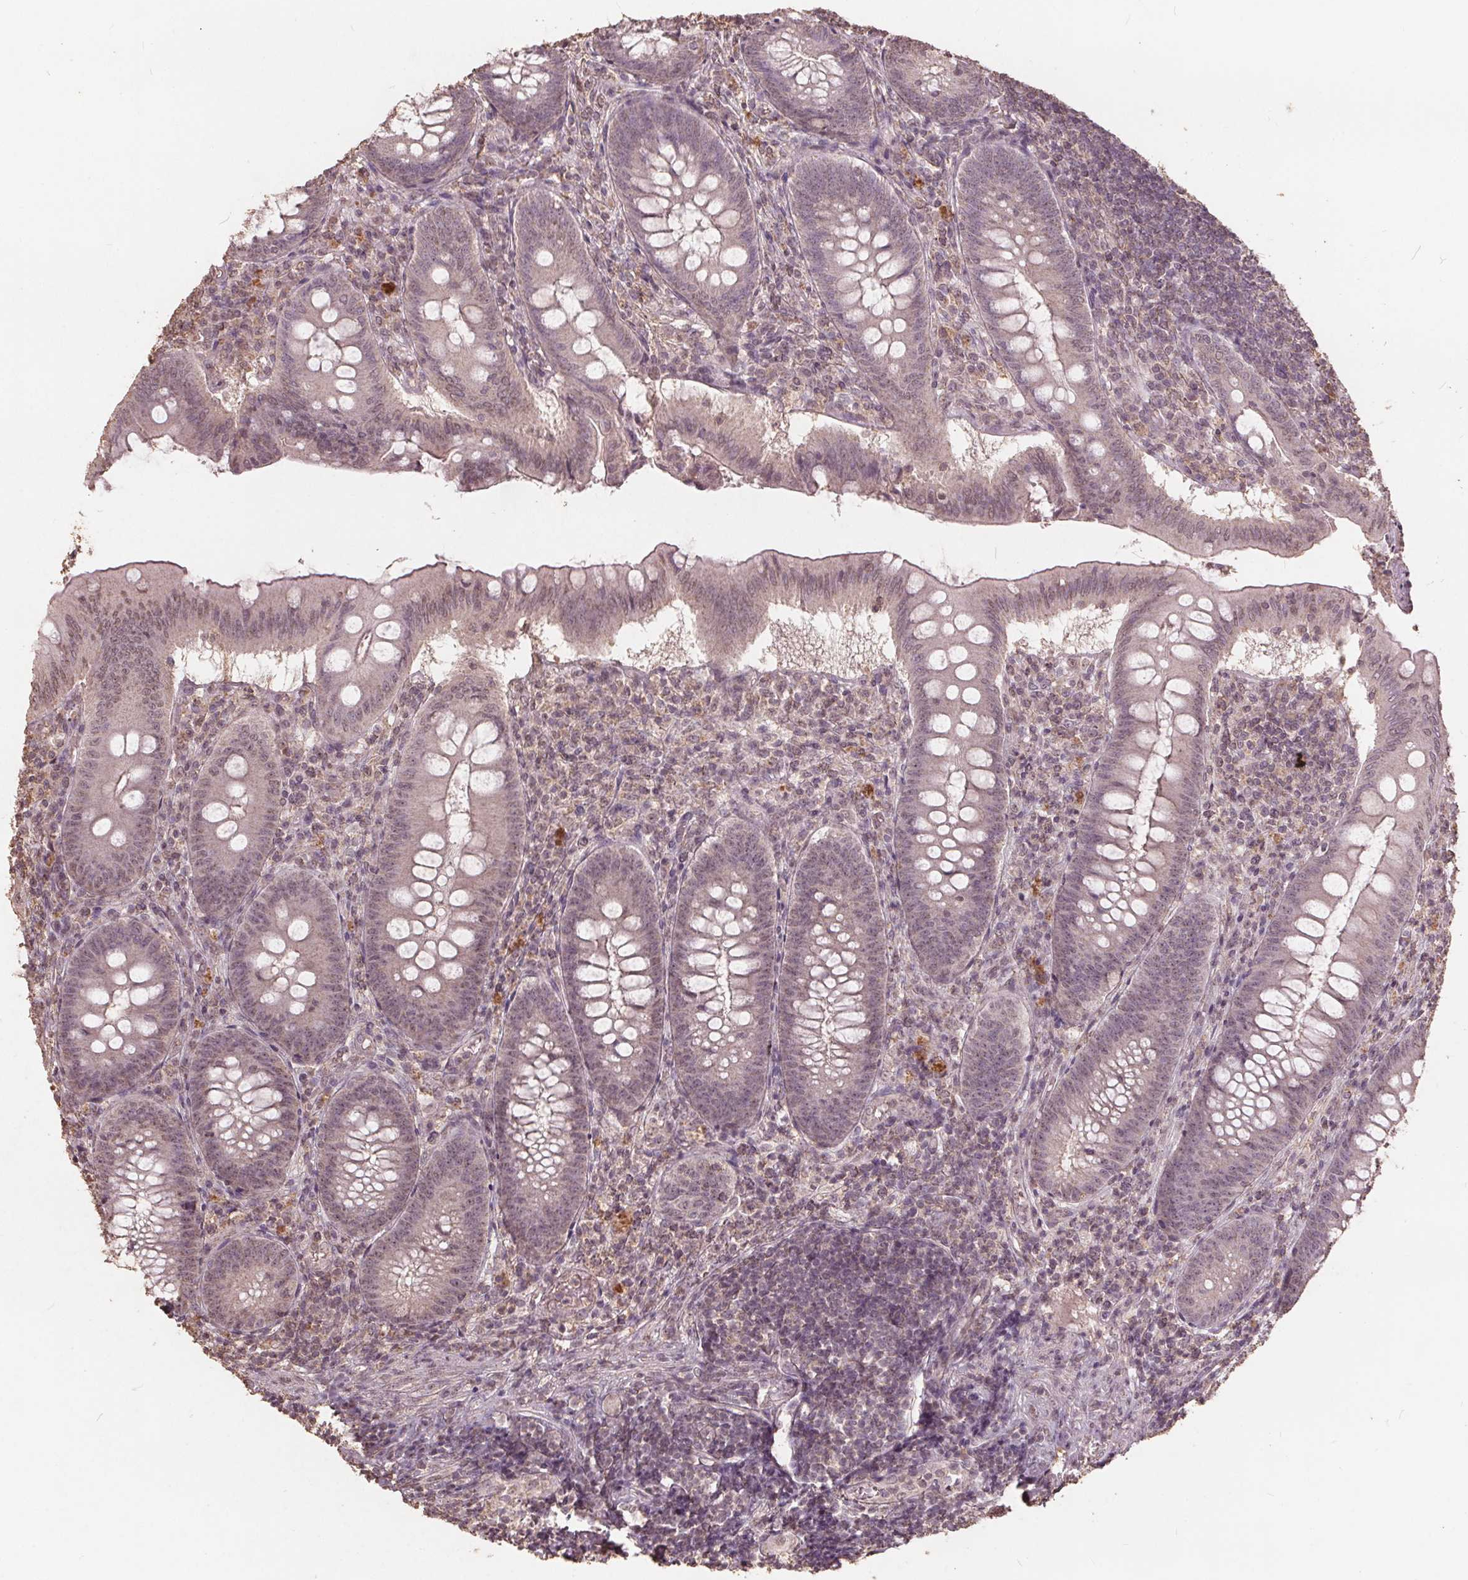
{"staining": {"intensity": "weak", "quantity": "<25%", "location": "nuclear"}, "tissue": "appendix", "cell_type": "Glandular cells", "image_type": "normal", "snomed": [{"axis": "morphology", "description": "Normal tissue, NOS"}, {"axis": "morphology", "description": "Inflammation, NOS"}, {"axis": "topography", "description": "Appendix"}], "caption": "Glandular cells show no significant staining in unremarkable appendix. The staining was performed using DAB to visualize the protein expression in brown, while the nuclei were stained in blue with hematoxylin (Magnification: 20x).", "gene": "DSG3", "patient": {"sex": "male", "age": 16}}